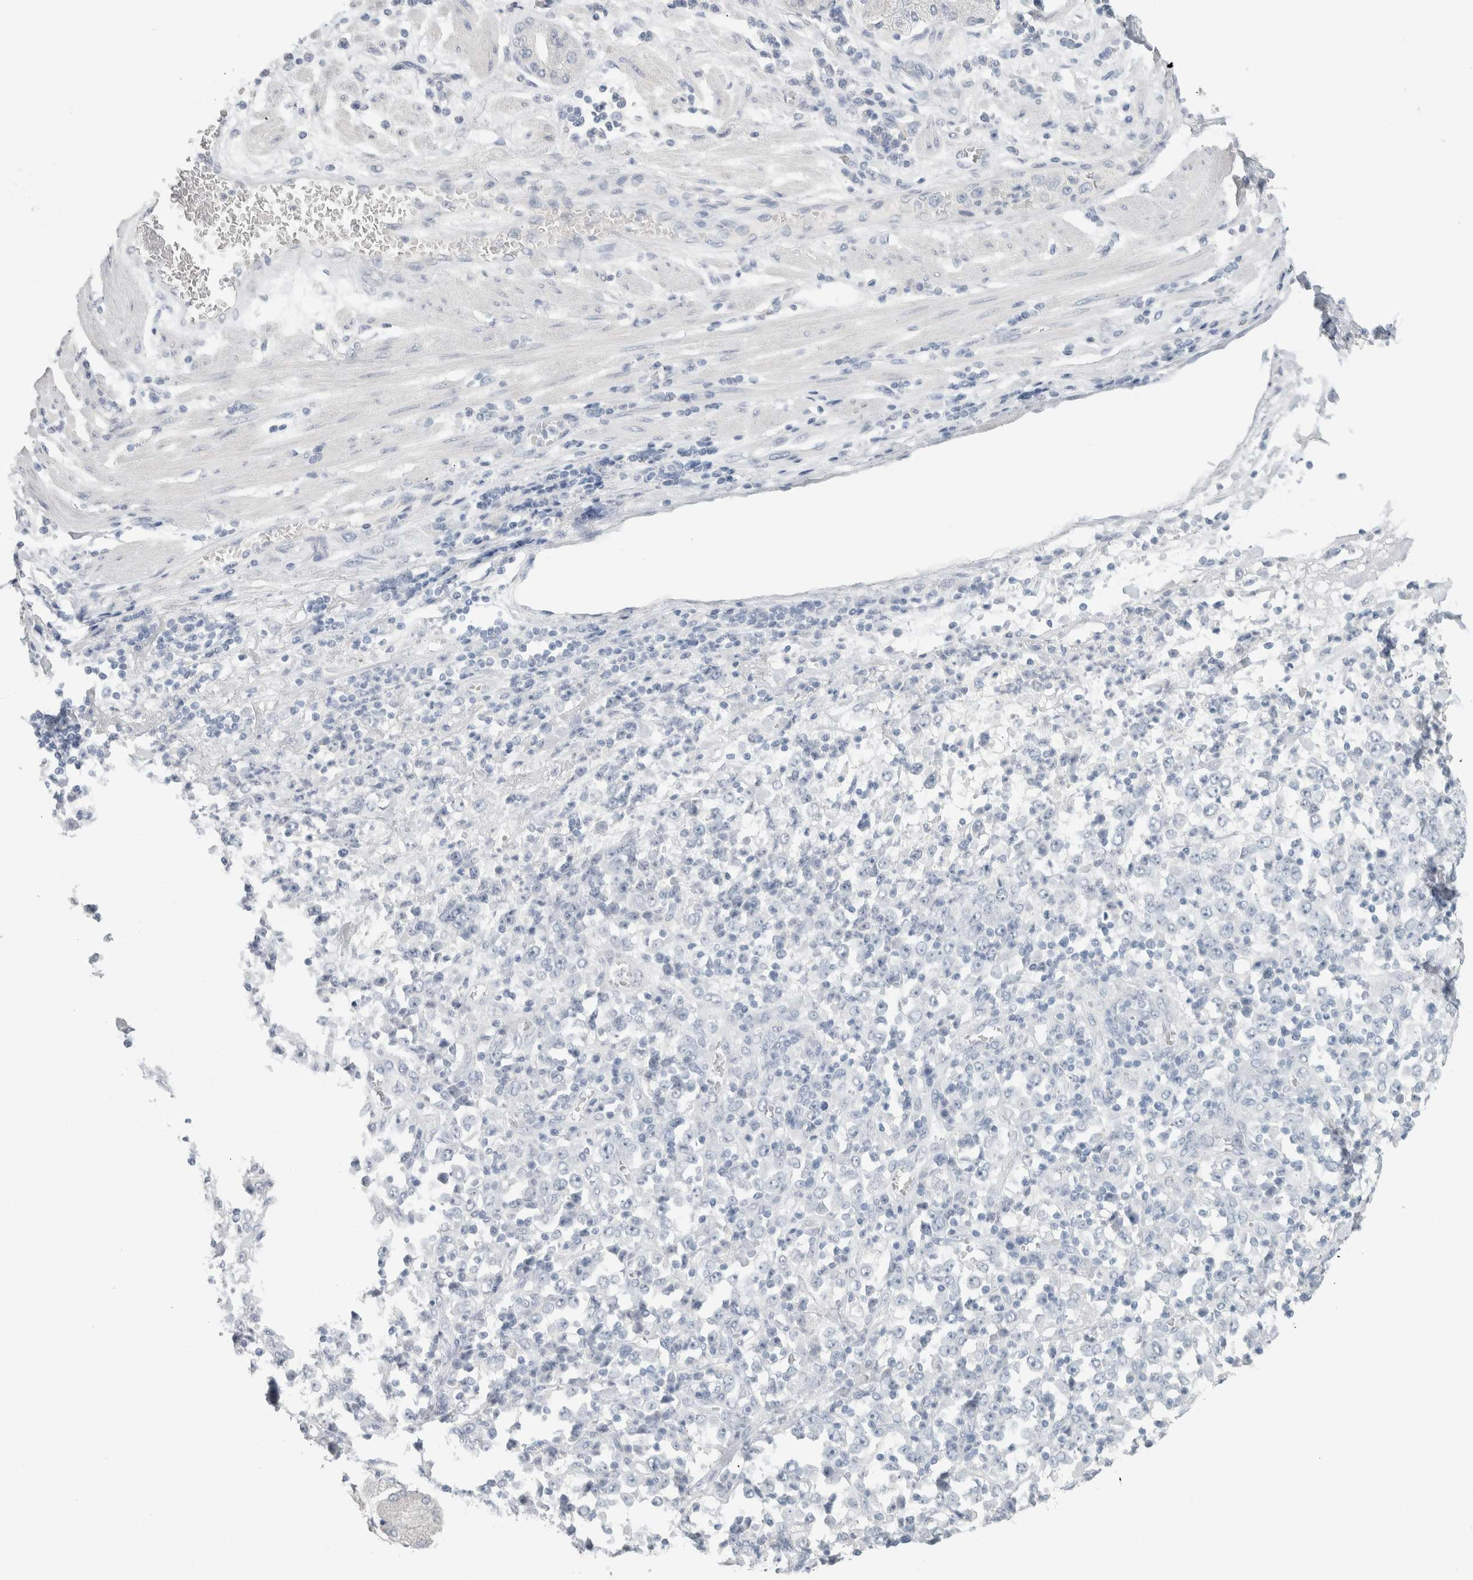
{"staining": {"intensity": "negative", "quantity": "none", "location": "none"}, "tissue": "stomach cancer", "cell_type": "Tumor cells", "image_type": "cancer", "snomed": [{"axis": "morphology", "description": "Normal tissue, NOS"}, {"axis": "morphology", "description": "Adenocarcinoma, NOS"}, {"axis": "topography", "description": "Stomach, upper"}, {"axis": "topography", "description": "Stomach"}], "caption": "IHC of stomach cancer exhibits no expression in tumor cells.", "gene": "SLC6A1", "patient": {"sex": "male", "age": 59}}